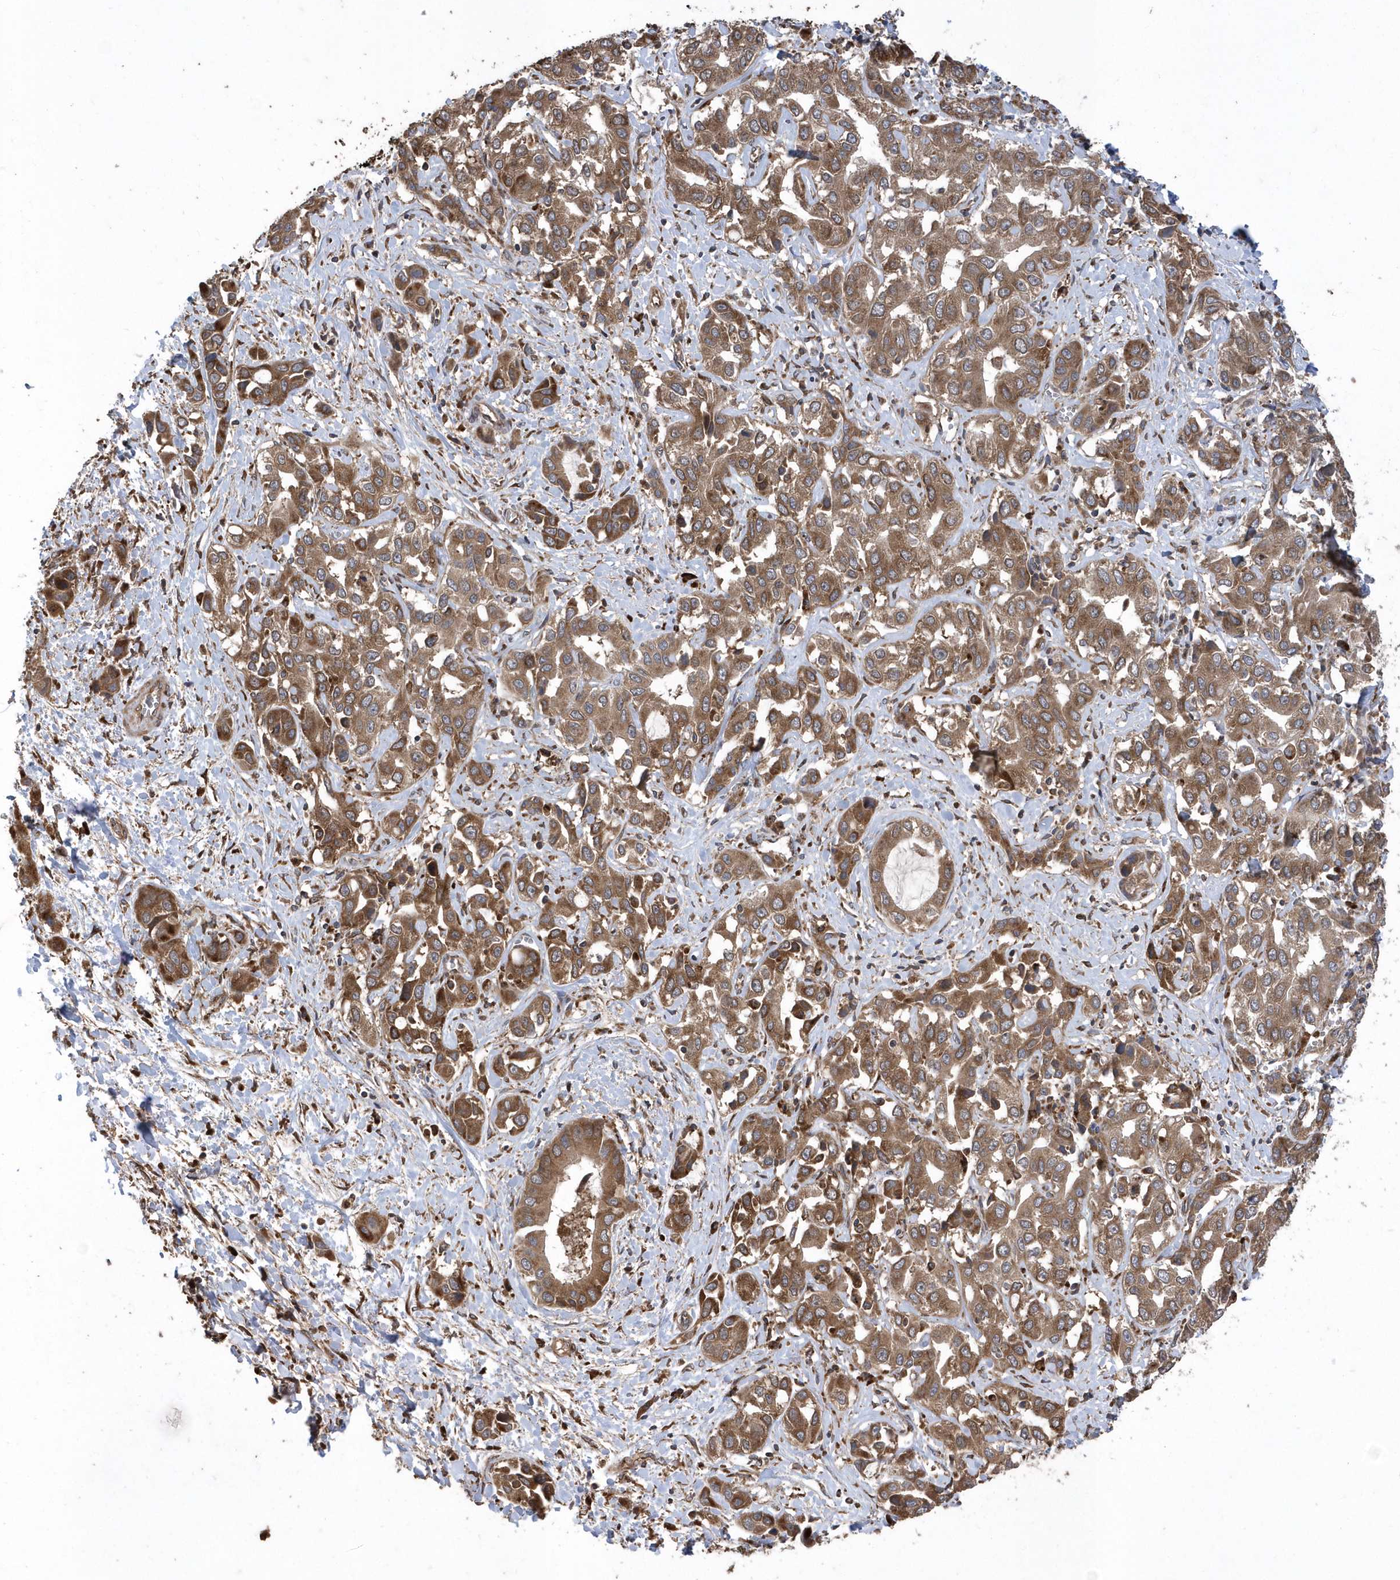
{"staining": {"intensity": "moderate", "quantity": ">75%", "location": "cytoplasmic/membranous"}, "tissue": "liver cancer", "cell_type": "Tumor cells", "image_type": "cancer", "snomed": [{"axis": "morphology", "description": "Cholangiocarcinoma"}, {"axis": "topography", "description": "Liver"}], "caption": "Liver cancer was stained to show a protein in brown. There is medium levels of moderate cytoplasmic/membranous expression in about >75% of tumor cells.", "gene": "WASHC5", "patient": {"sex": "female", "age": 52}}